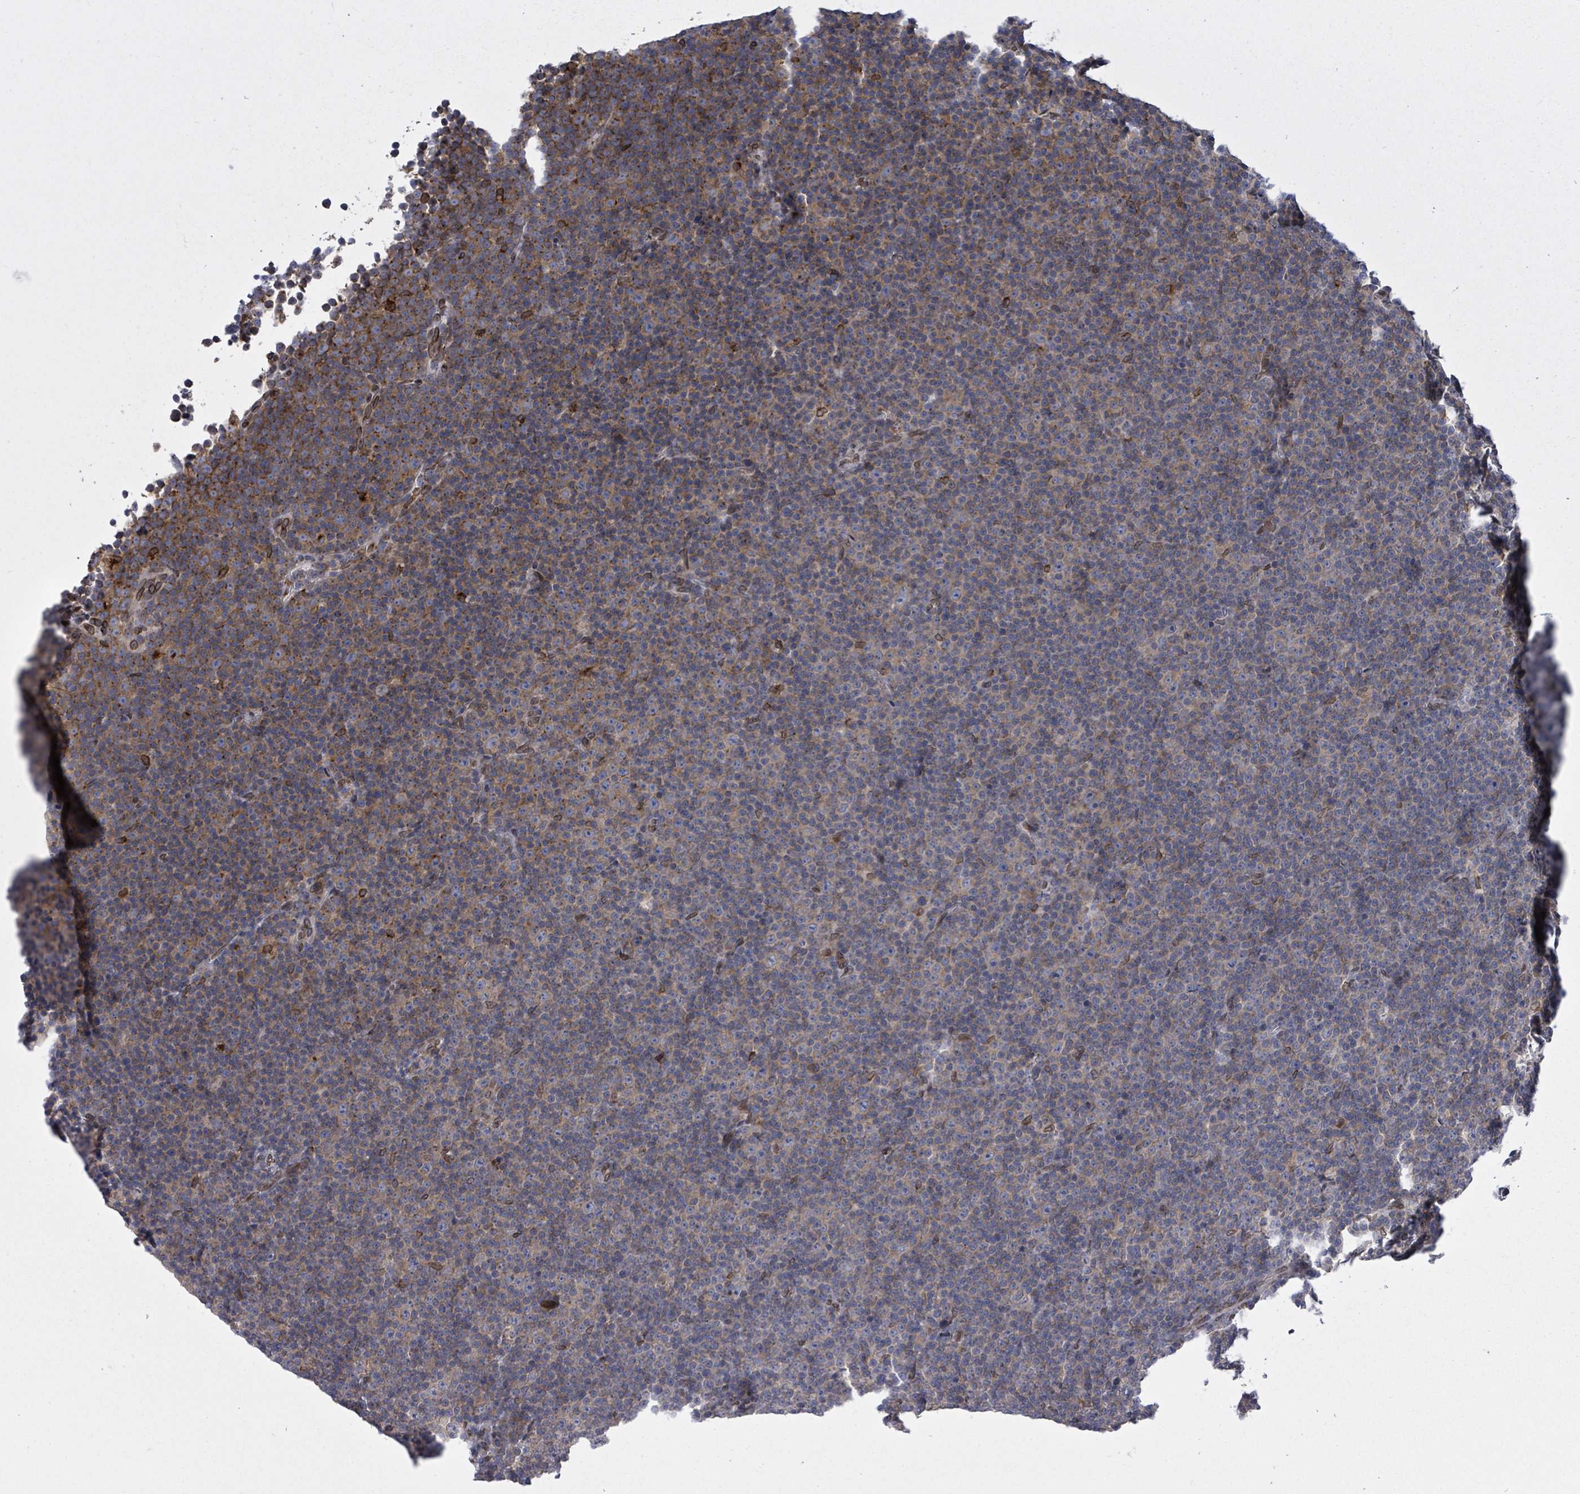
{"staining": {"intensity": "moderate", "quantity": "<25%", "location": "cytoplasmic/membranous"}, "tissue": "lymphoma", "cell_type": "Tumor cells", "image_type": "cancer", "snomed": [{"axis": "morphology", "description": "Malignant lymphoma, non-Hodgkin's type, Low grade"}, {"axis": "topography", "description": "Lymph node"}], "caption": "This micrograph displays immunohistochemistry staining of lymphoma, with low moderate cytoplasmic/membranous expression in about <25% of tumor cells.", "gene": "ARFGAP1", "patient": {"sex": "female", "age": 67}}